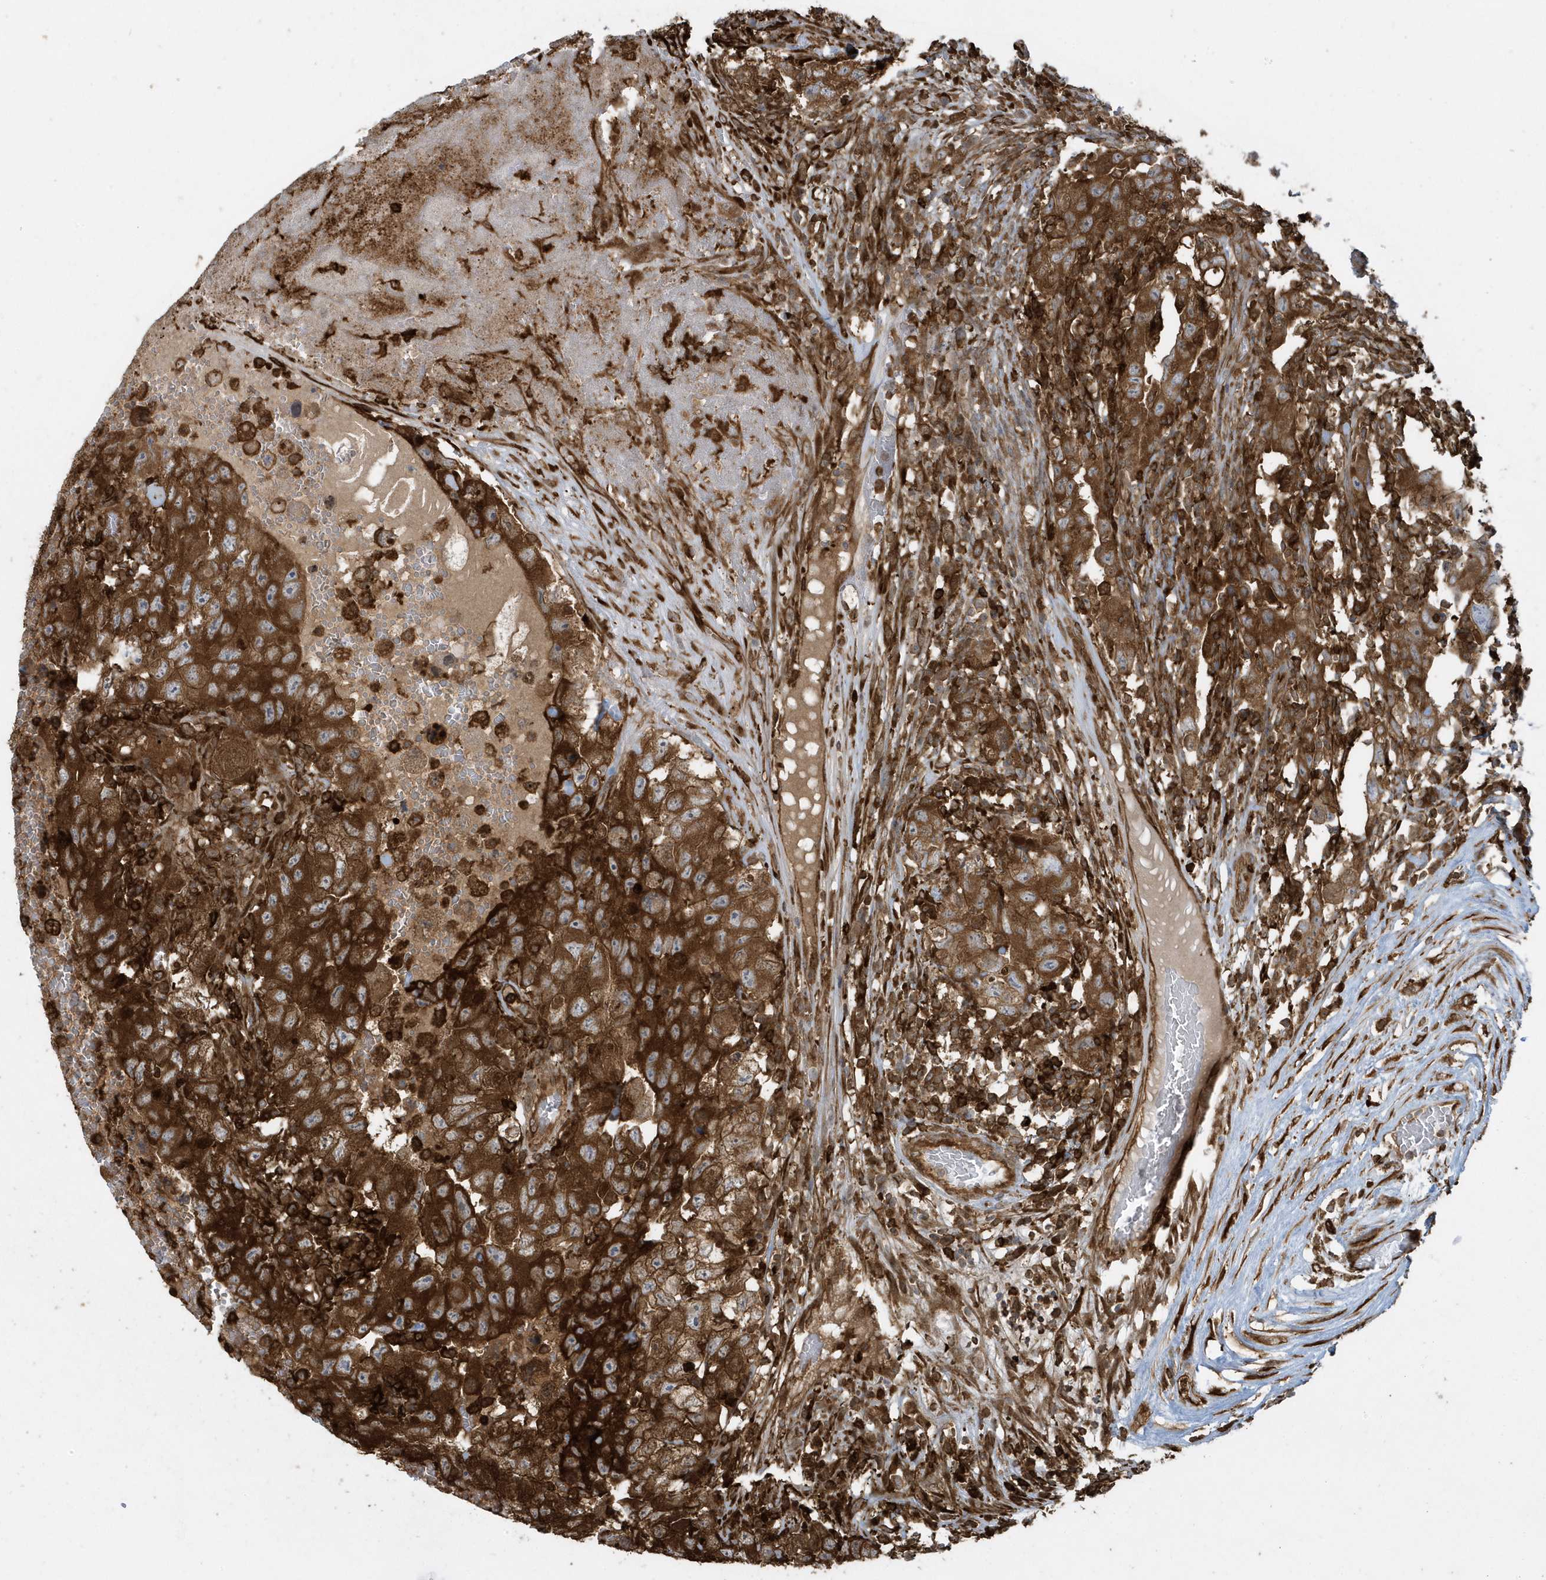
{"staining": {"intensity": "strong", "quantity": ">75%", "location": "cytoplasmic/membranous"}, "tissue": "testis cancer", "cell_type": "Tumor cells", "image_type": "cancer", "snomed": [{"axis": "morphology", "description": "Carcinoma, Embryonal, NOS"}, {"axis": "topography", "description": "Testis"}], "caption": "This is an image of IHC staining of testis embryonal carcinoma, which shows strong positivity in the cytoplasmic/membranous of tumor cells.", "gene": "CLCN6", "patient": {"sex": "male", "age": 26}}